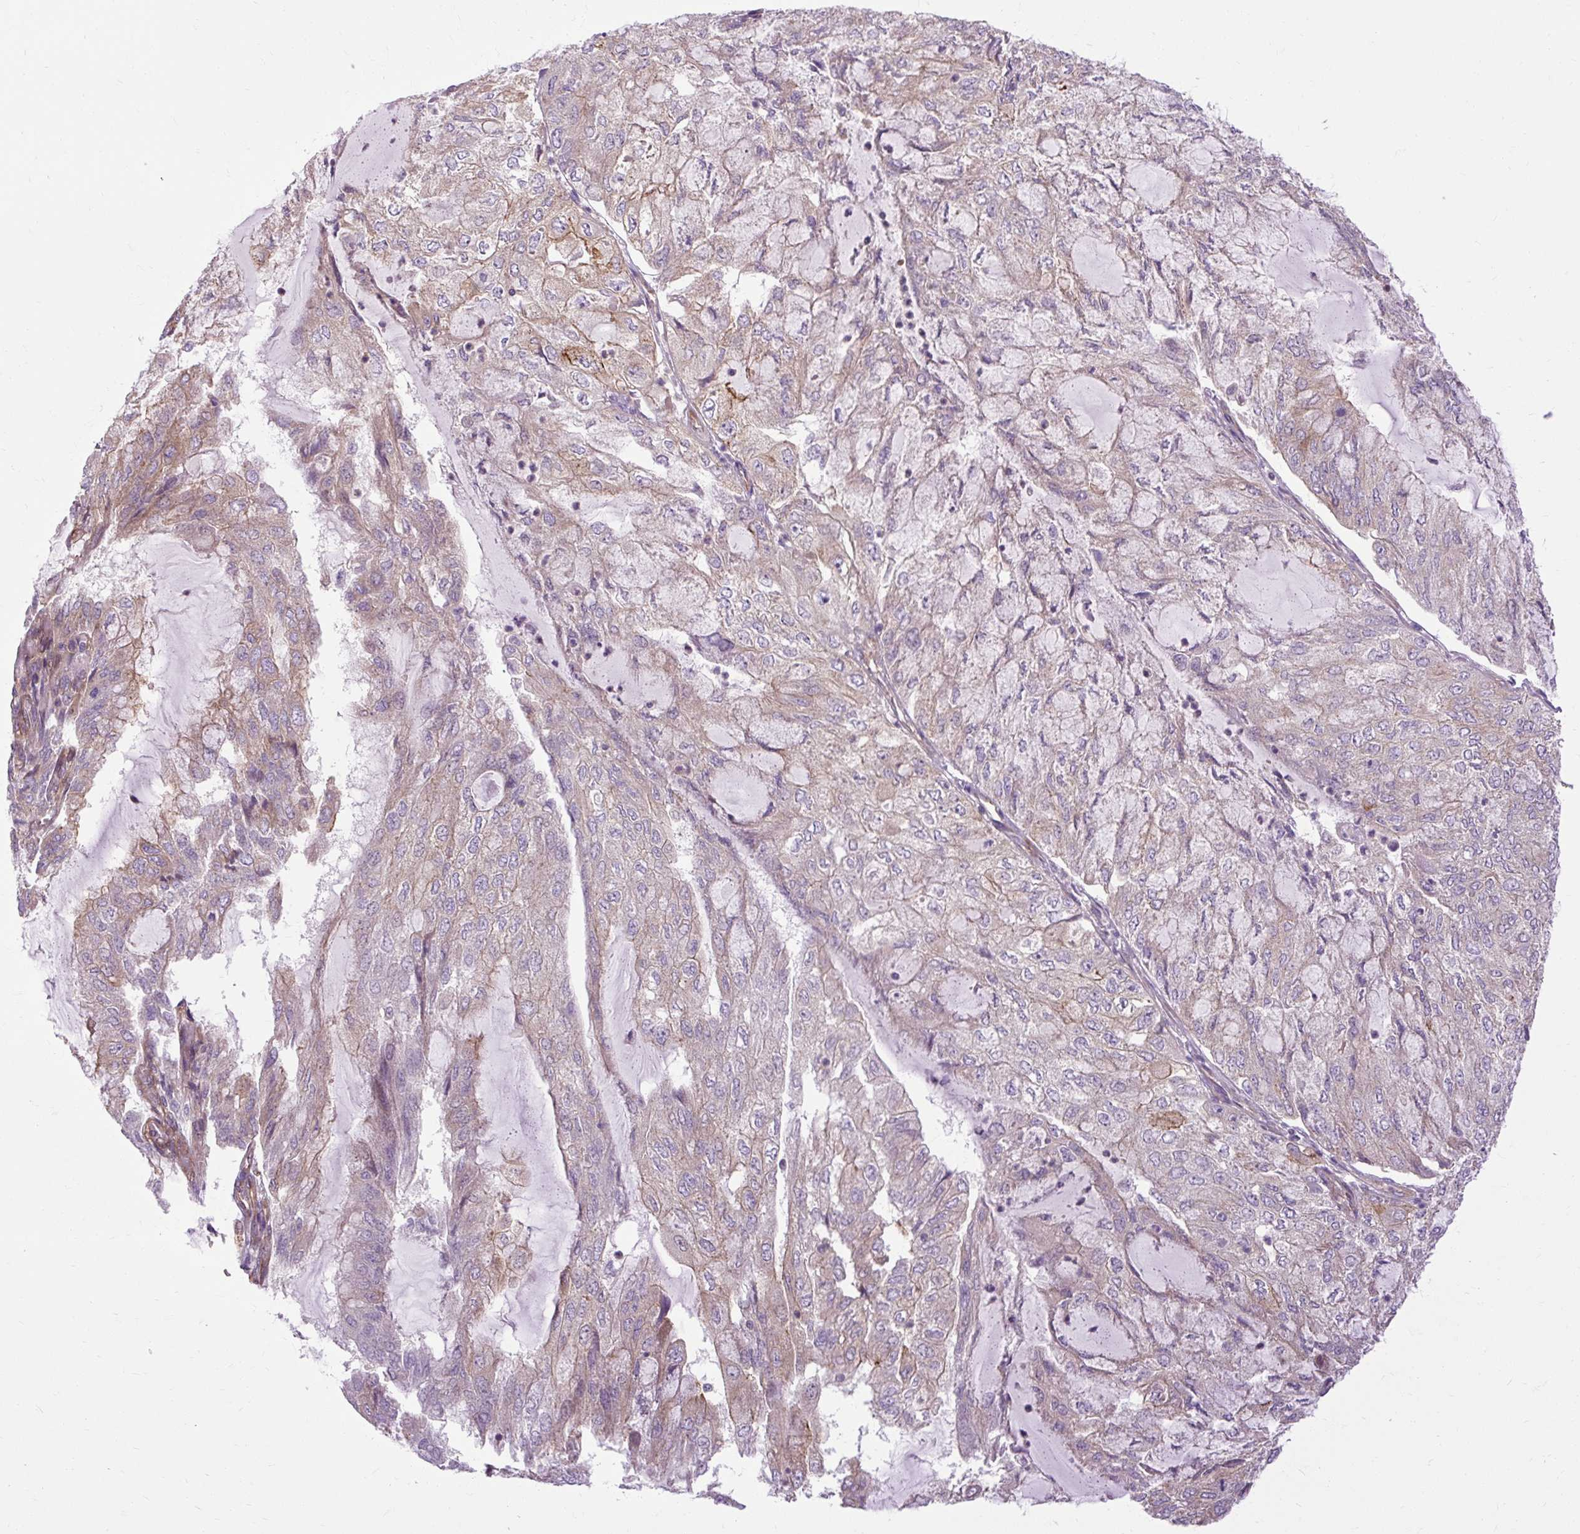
{"staining": {"intensity": "moderate", "quantity": "<25%", "location": "cytoplasmic/membranous"}, "tissue": "endometrial cancer", "cell_type": "Tumor cells", "image_type": "cancer", "snomed": [{"axis": "morphology", "description": "Adenocarcinoma, NOS"}, {"axis": "topography", "description": "Endometrium"}], "caption": "A brown stain highlights moderate cytoplasmic/membranous staining of a protein in human endometrial cancer (adenocarcinoma) tumor cells.", "gene": "CCDC93", "patient": {"sex": "female", "age": 81}}